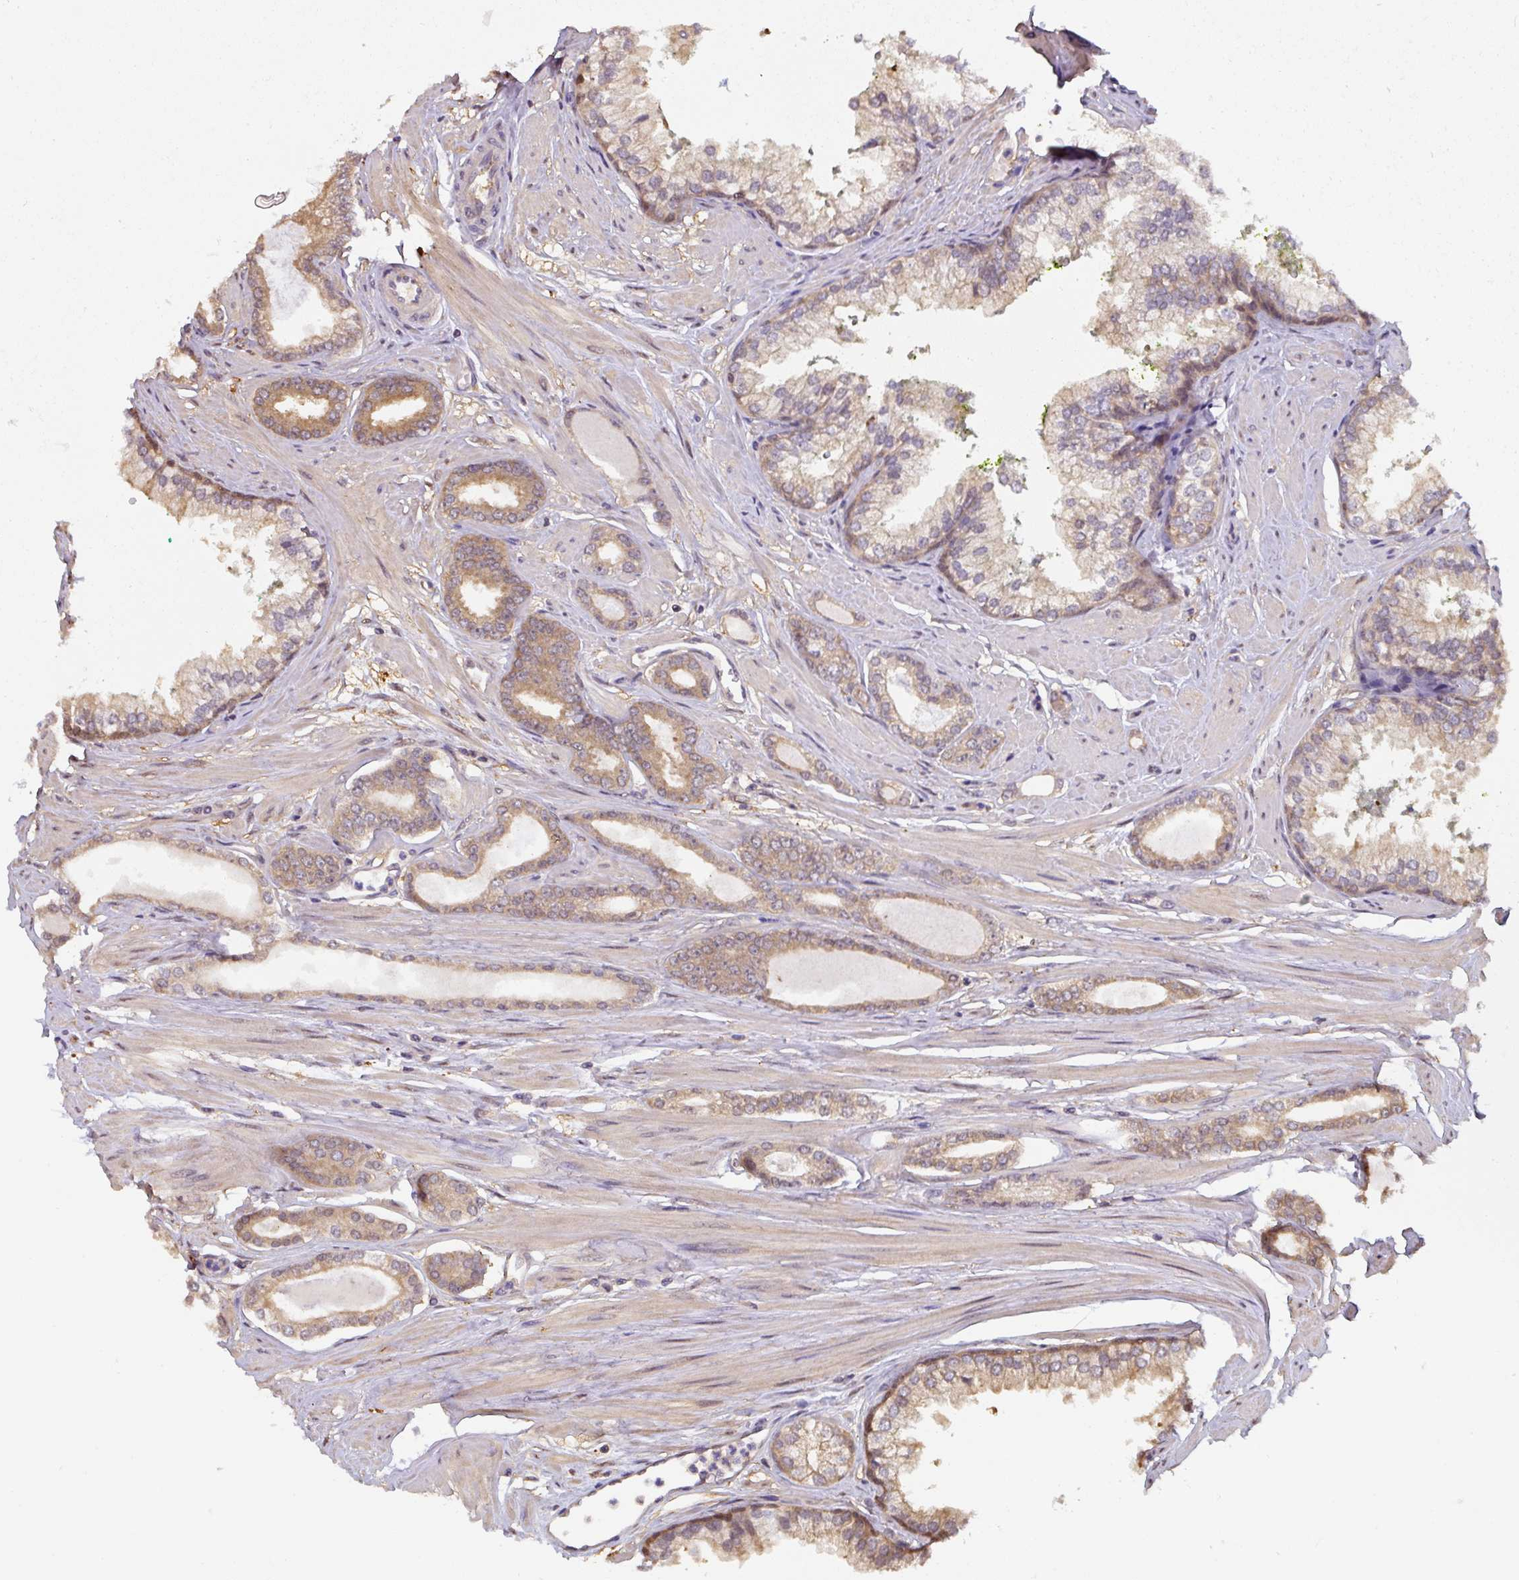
{"staining": {"intensity": "moderate", "quantity": ">75%", "location": "cytoplasmic/membranous"}, "tissue": "prostate cancer", "cell_type": "Tumor cells", "image_type": "cancer", "snomed": [{"axis": "morphology", "description": "Adenocarcinoma, Low grade"}, {"axis": "topography", "description": "Prostate"}], "caption": "Moderate cytoplasmic/membranous staining for a protein is appreciated in about >75% of tumor cells of prostate cancer using immunohistochemistry (IHC).", "gene": "ST13", "patient": {"sex": "male", "age": 60}}